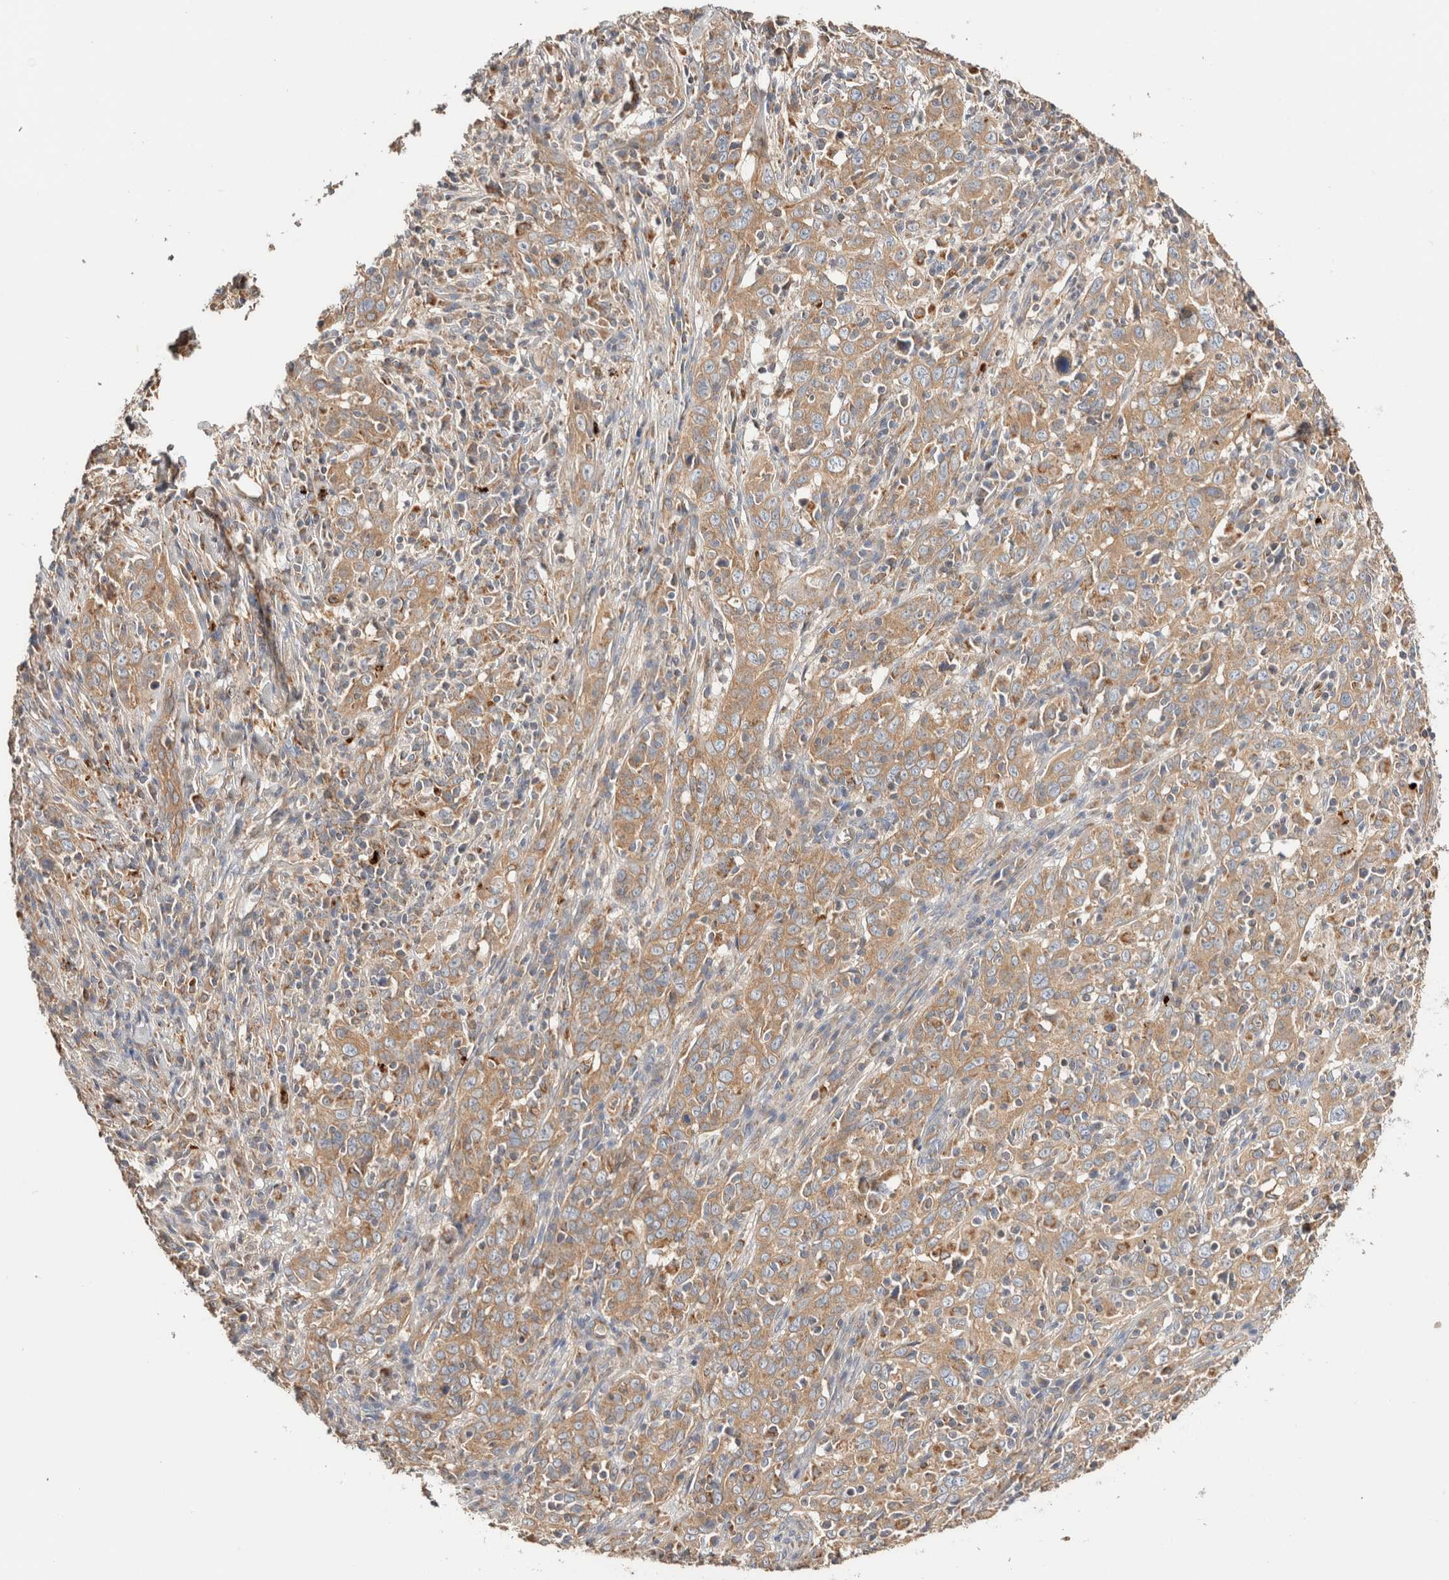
{"staining": {"intensity": "moderate", "quantity": ">75%", "location": "cytoplasmic/membranous"}, "tissue": "cervical cancer", "cell_type": "Tumor cells", "image_type": "cancer", "snomed": [{"axis": "morphology", "description": "Squamous cell carcinoma, NOS"}, {"axis": "topography", "description": "Cervix"}], "caption": "Cervical squamous cell carcinoma was stained to show a protein in brown. There is medium levels of moderate cytoplasmic/membranous staining in approximately >75% of tumor cells.", "gene": "B3GNTL1", "patient": {"sex": "female", "age": 46}}